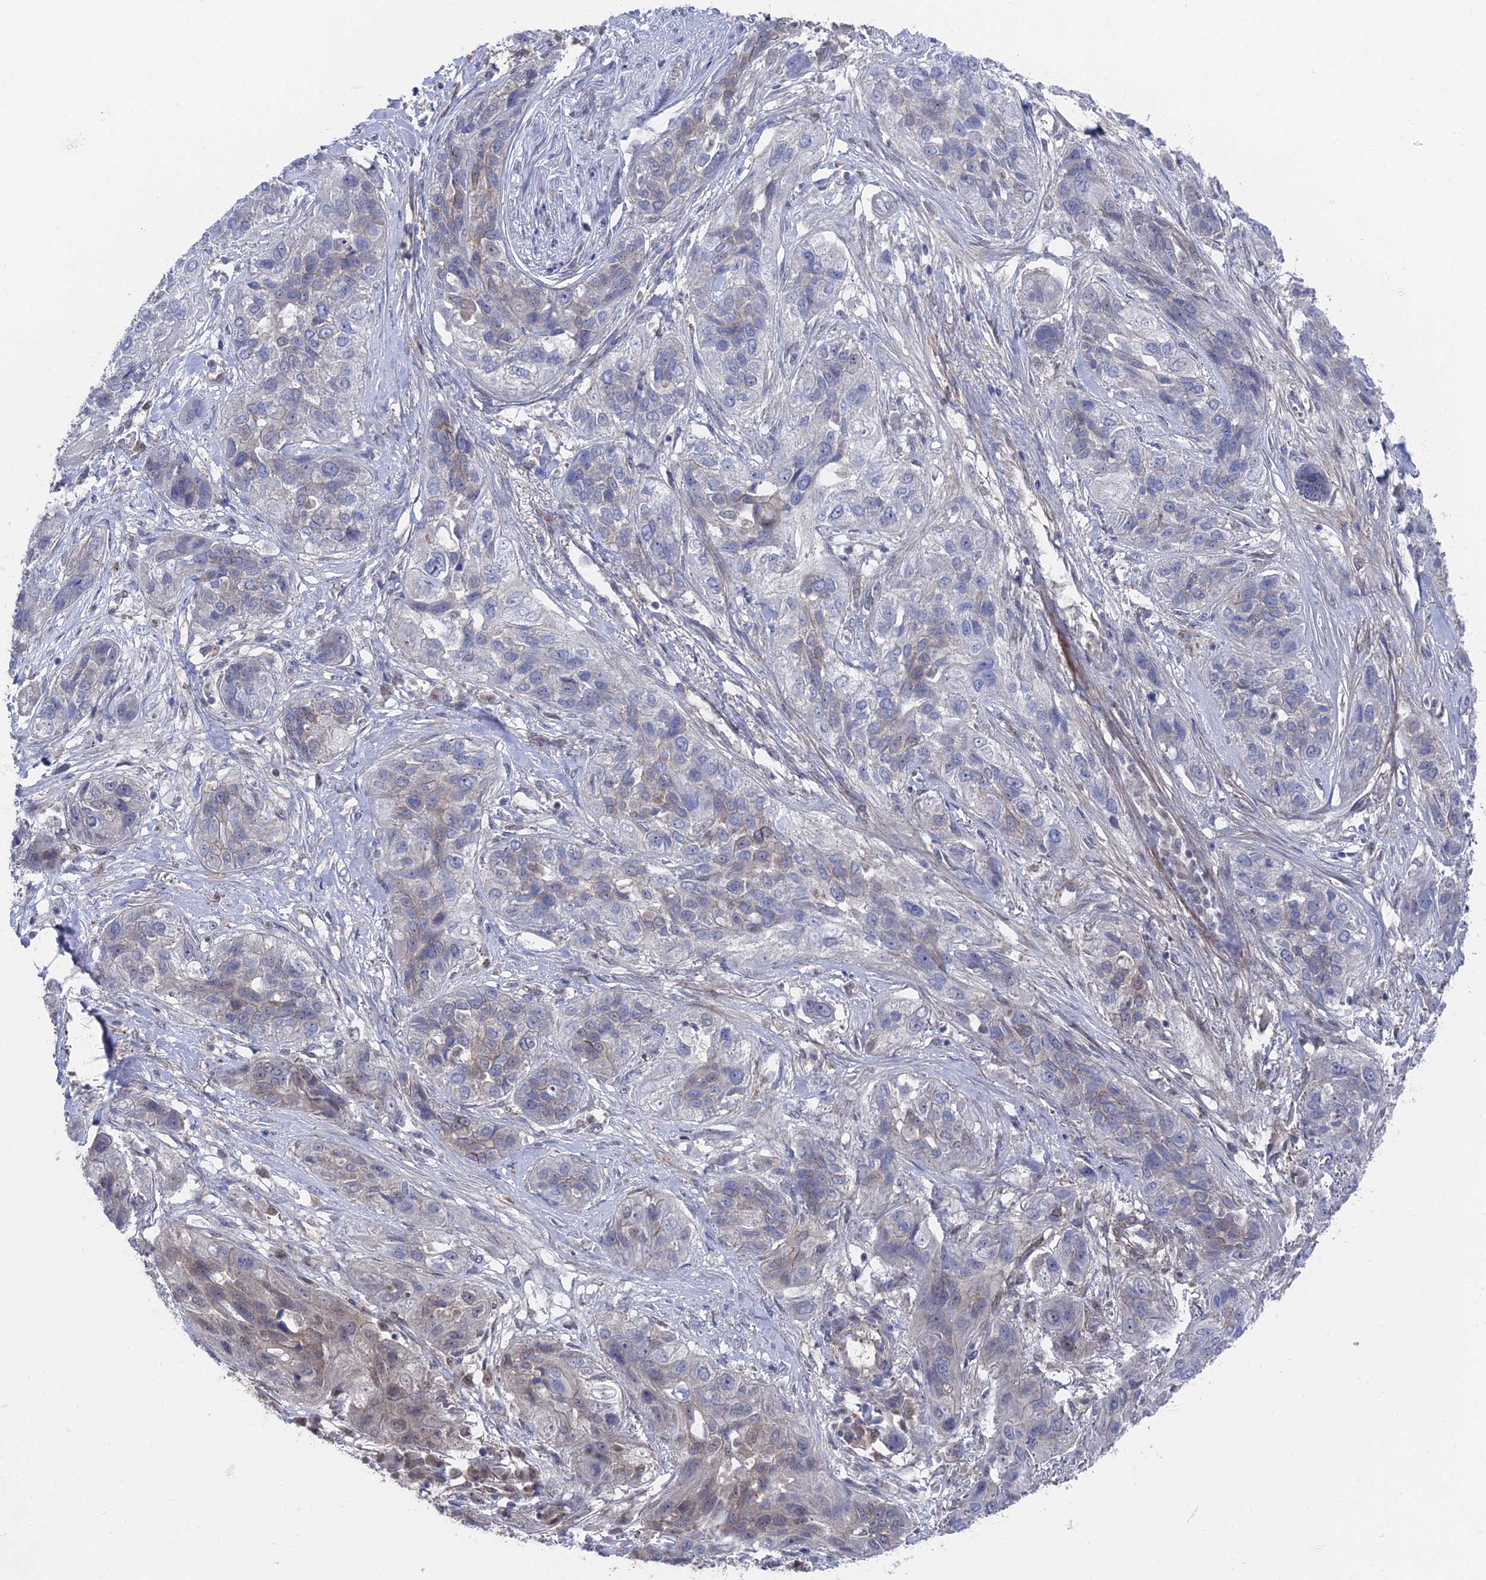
{"staining": {"intensity": "weak", "quantity": "<25%", "location": "cytoplasmic/membranous"}, "tissue": "lung cancer", "cell_type": "Tumor cells", "image_type": "cancer", "snomed": [{"axis": "morphology", "description": "Squamous cell carcinoma, NOS"}, {"axis": "topography", "description": "Lung"}], "caption": "IHC histopathology image of lung squamous cell carcinoma stained for a protein (brown), which exhibits no expression in tumor cells. Nuclei are stained in blue.", "gene": "UNC5D", "patient": {"sex": "female", "age": 70}}